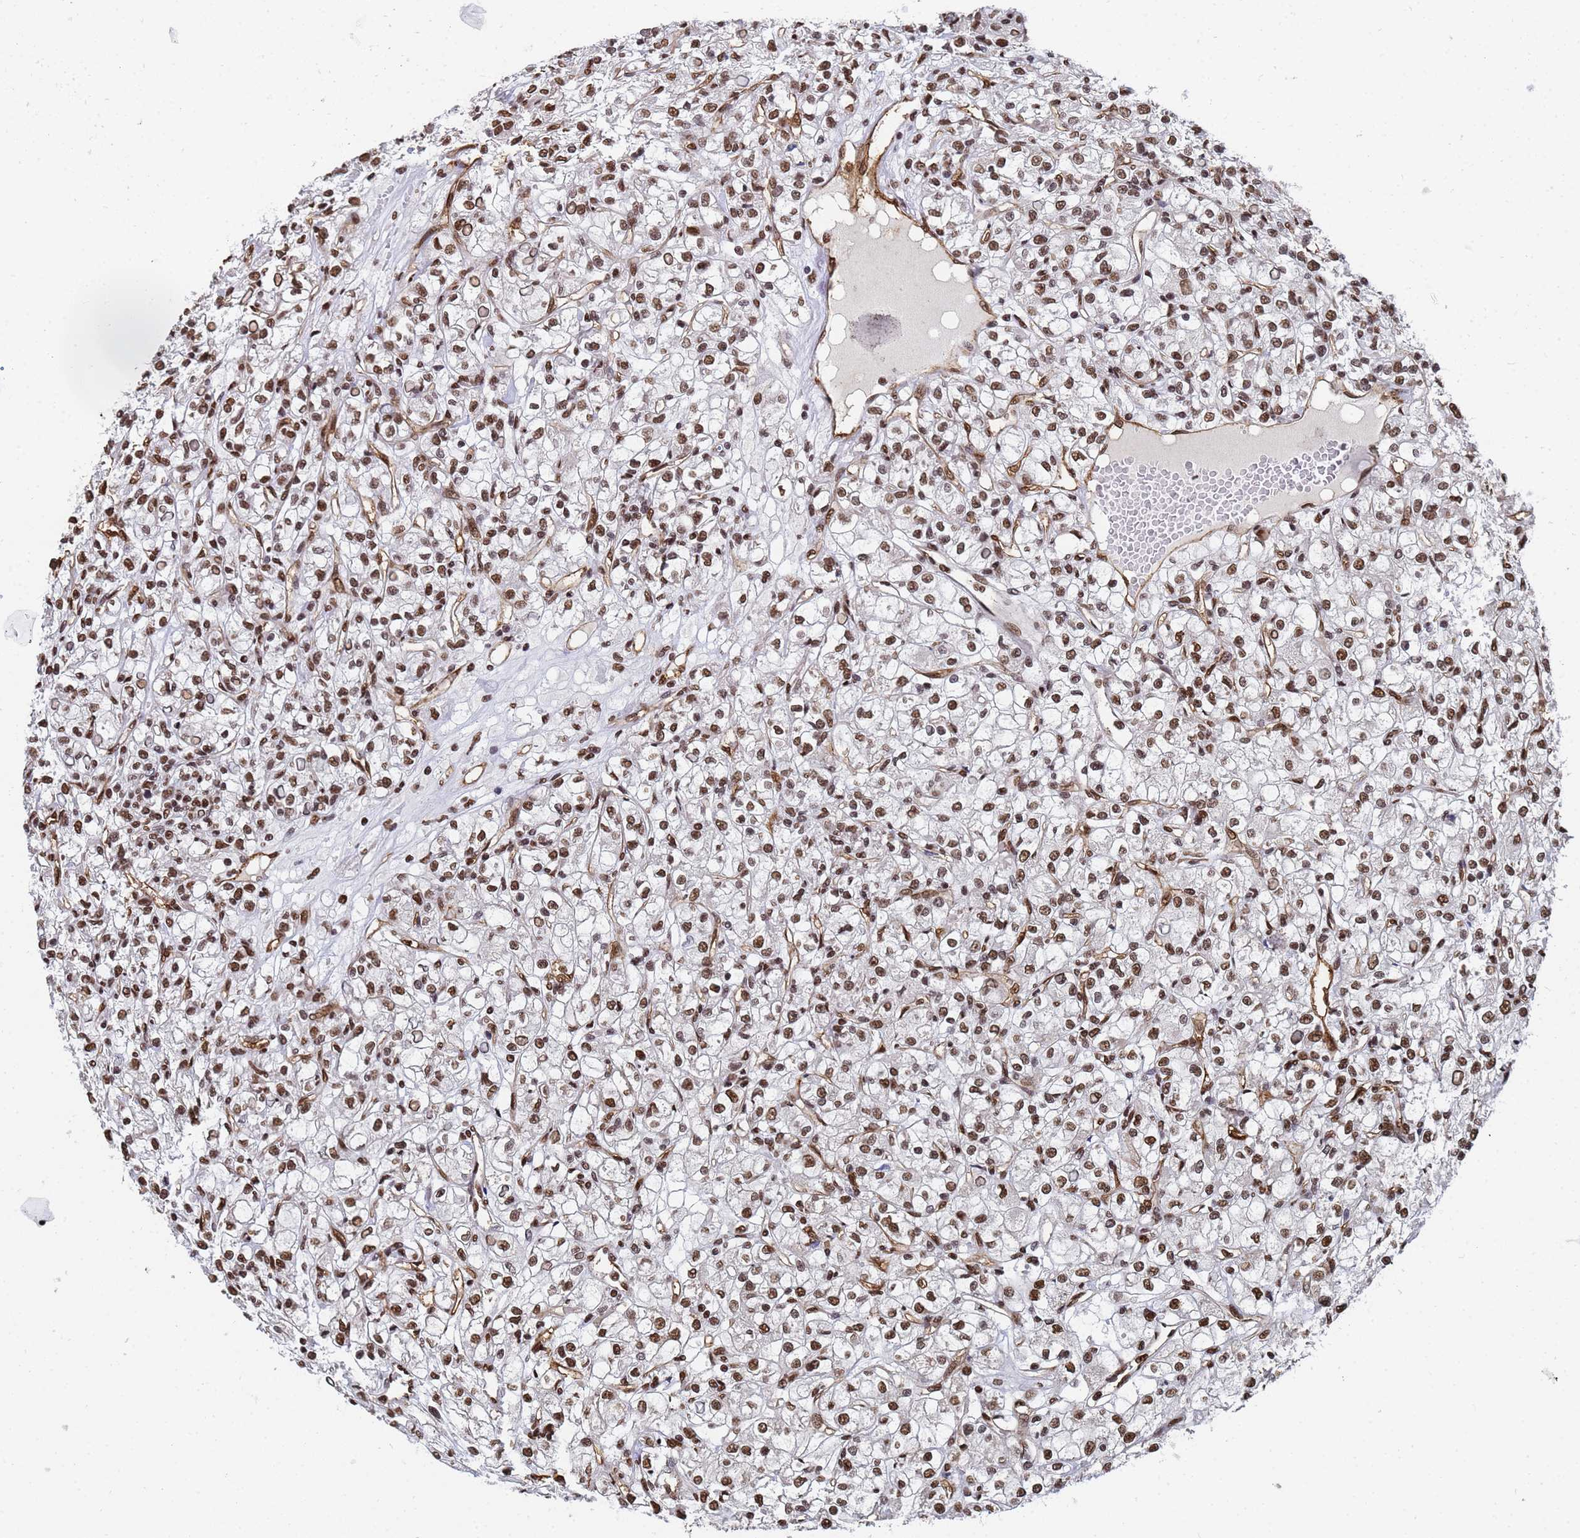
{"staining": {"intensity": "moderate", "quantity": ">75%", "location": "nuclear"}, "tissue": "renal cancer", "cell_type": "Tumor cells", "image_type": "cancer", "snomed": [{"axis": "morphology", "description": "Adenocarcinoma, NOS"}, {"axis": "topography", "description": "Kidney"}], "caption": "The photomicrograph exhibits immunohistochemical staining of renal cancer (adenocarcinoma). There is moderate nuclear staining is present in about >75% of tumor cells. (DAB = brown stain, brightfield microscopy at high magnification).", "gene": "RAVER2", "patient": {"sex": "female", "age": 59}}